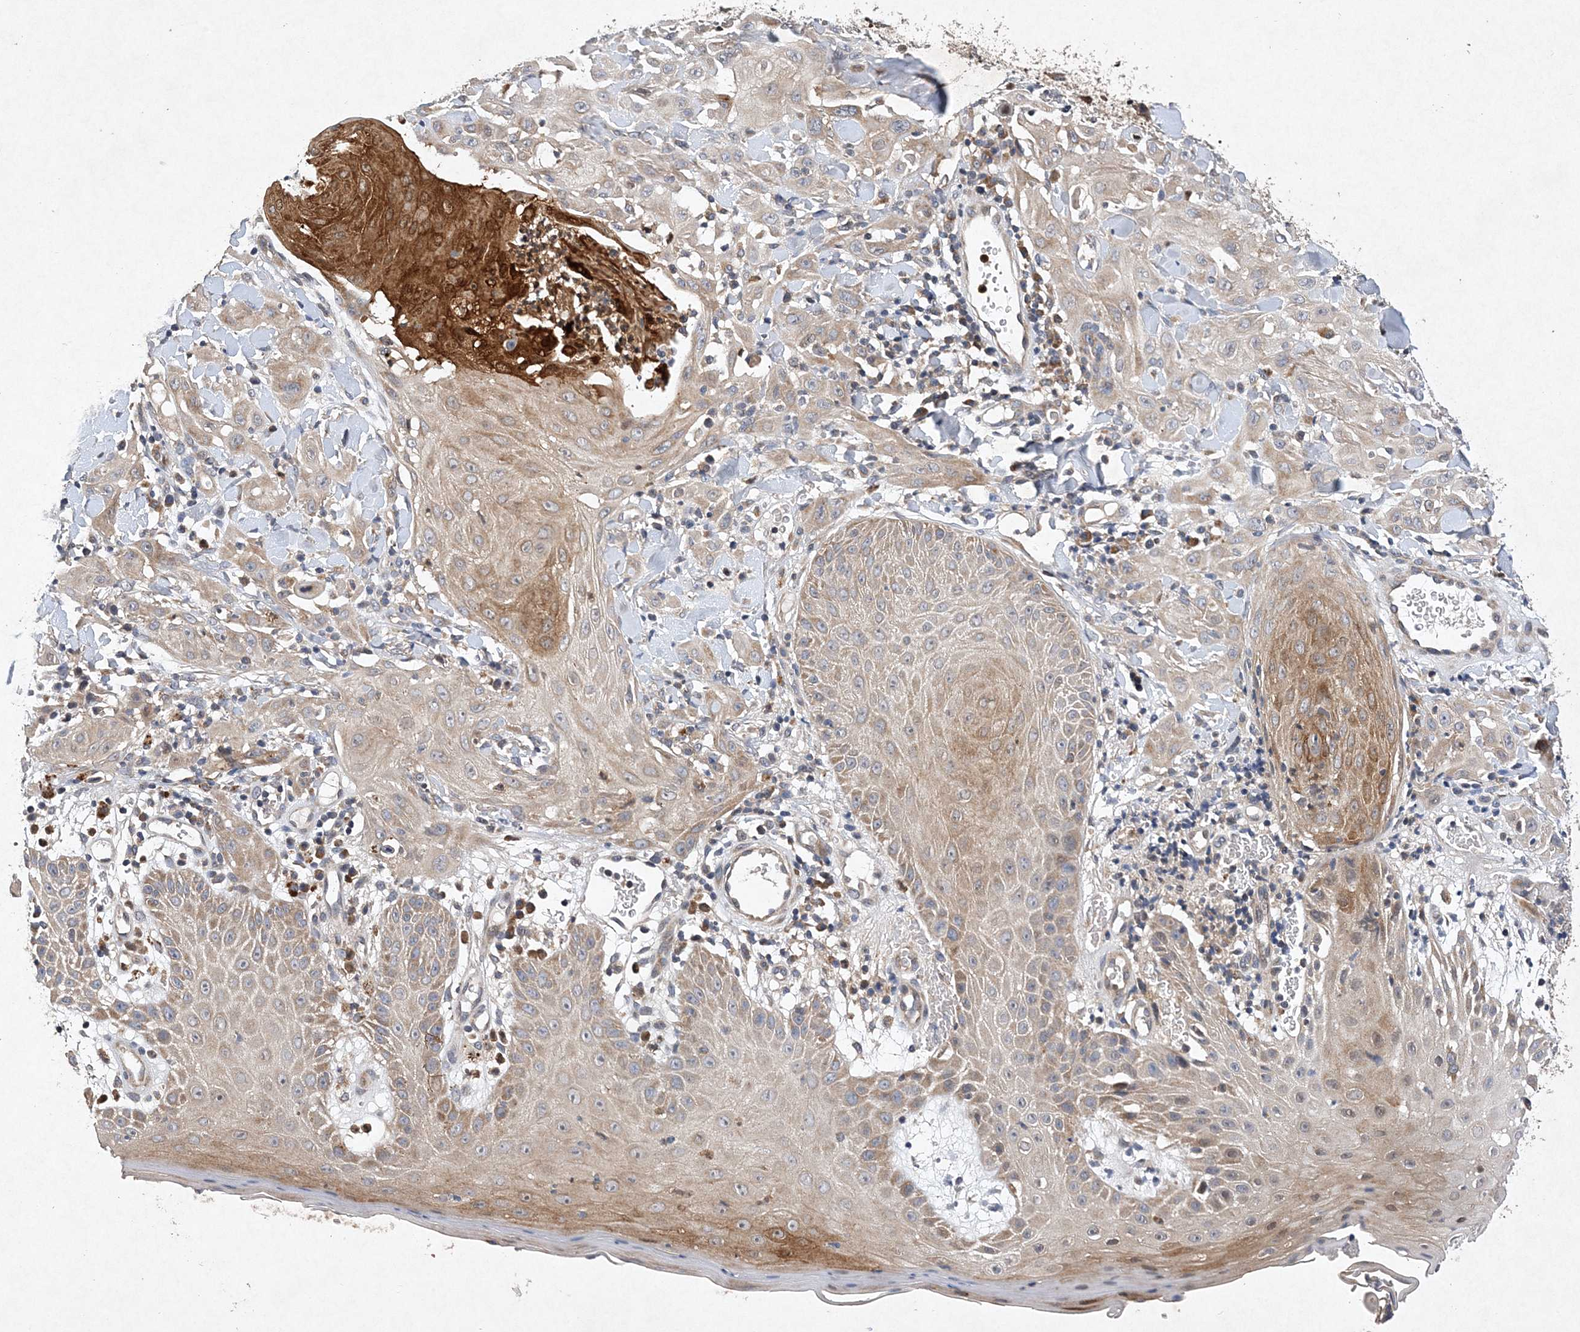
{"staining": {"intensity": "moderate", "quantity": "<25%", "location": "cytoplasmic/membranous"}, "tissue": "skin cancer", "cell_type": "Tumor cells", "image_type": "cancer", "snomed": [{"axis": "morphology", "description": "Squamous cell carcinoma, NOS"}, {"axis": "topography", "description": "Skin"}], "caption": "Immunohistochemistry (IHC) (DAB (3,3'-diaminobenzidine)) staining of skin cancer (squamous cell carcinoma) shows moderate cytoplasmic/membranous protein staining in about <25% of tumor cells.", "gene": "PROSER1", "patient": {"sex": "male", "age": 24}}